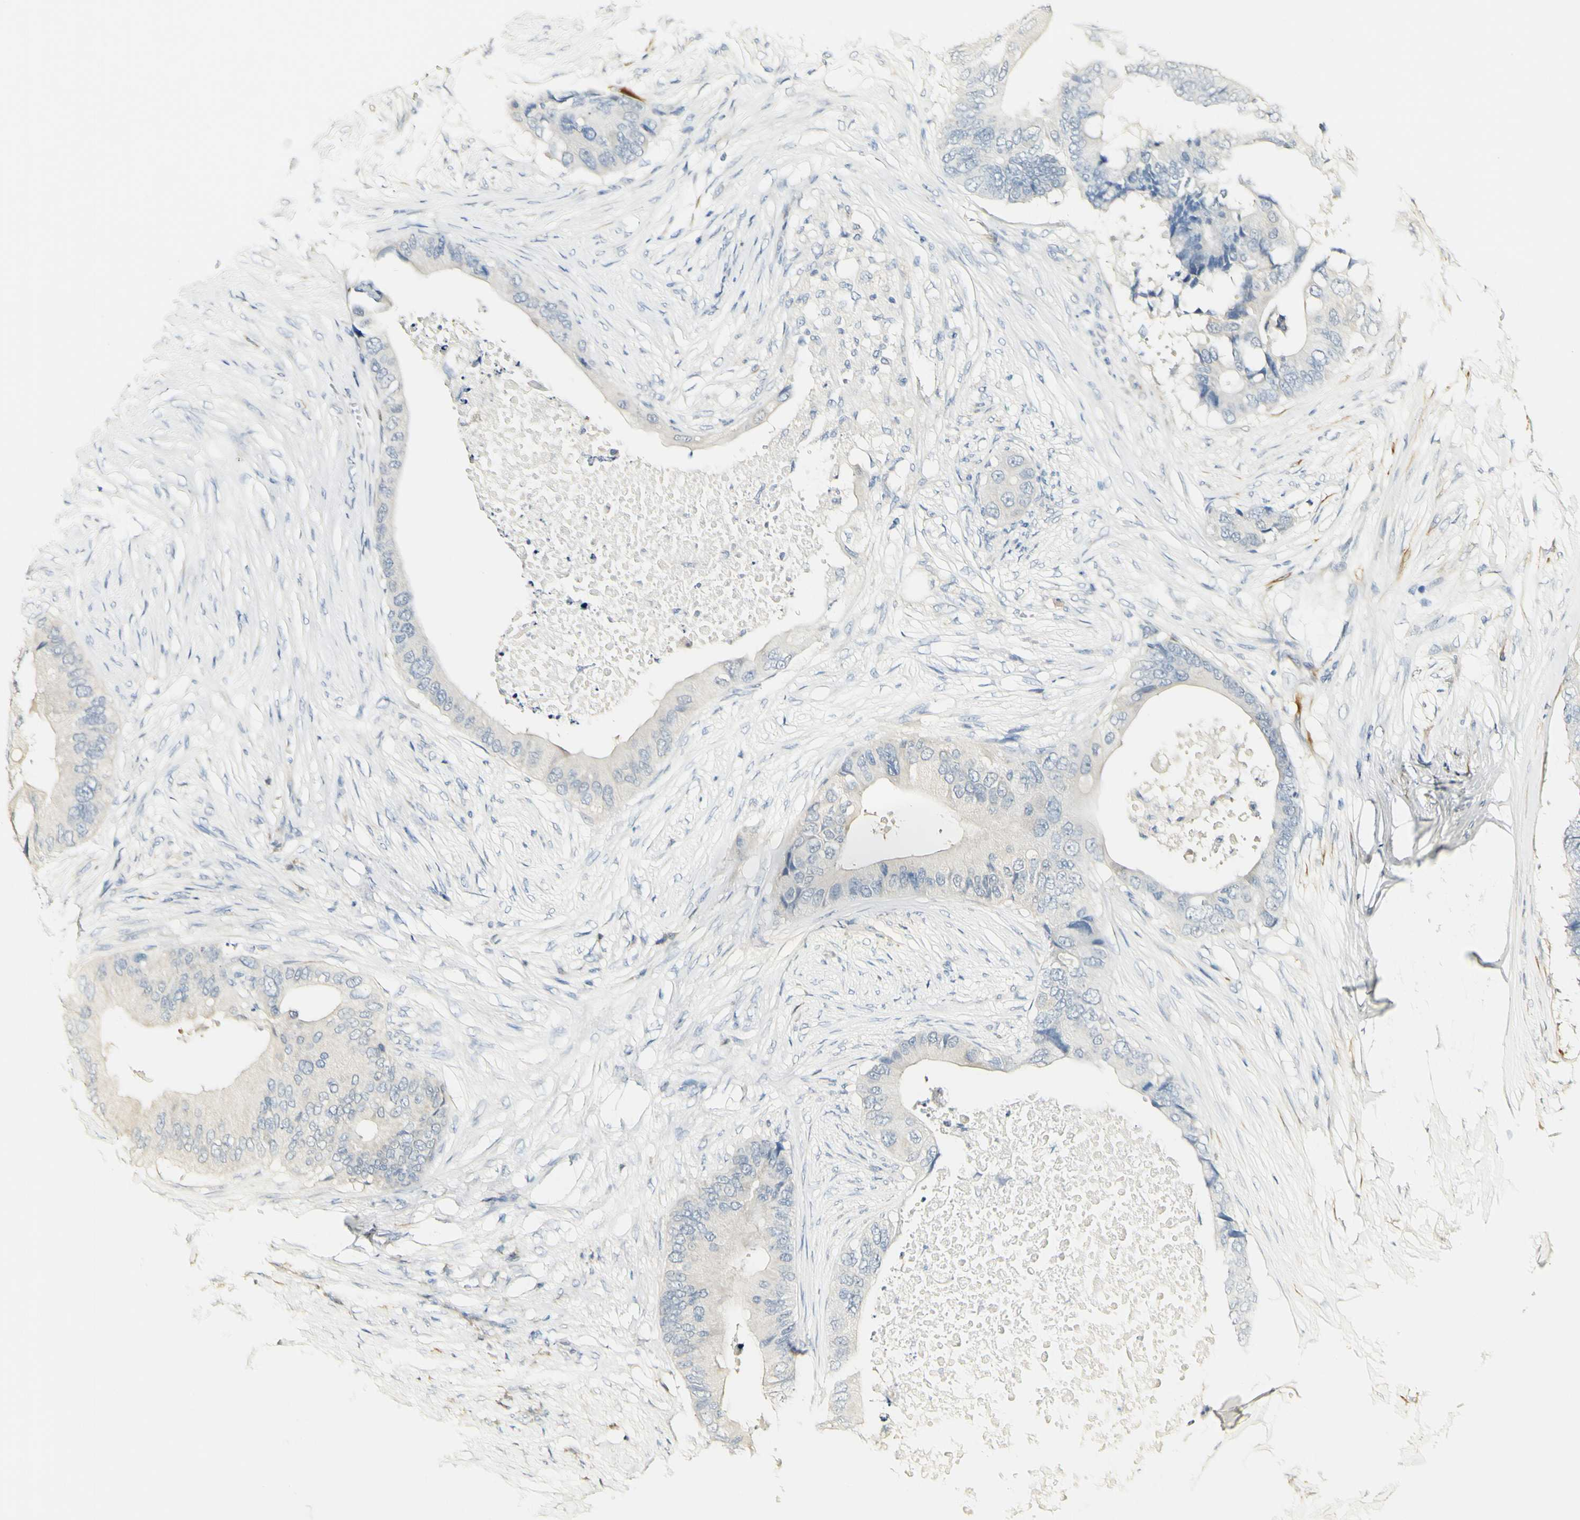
{"staining": {"intensity": "negative", "quantity": "none", "location": "none"}, "tissue": "colorectal cancer", "cell_type": "Tumor cells", "image_type": "cancer", "snomed": [{"axis": "morphology", "description": "Adenocarcinoma, NOS"}, {"axis": "topography", "description": "Colon"}], "caption": "Photomicrograph shows no protein expression in tumor cells of colorectal adenocarcinoma tissue.", "gene": "FMO3", "patient": {"sex": "male", "age": 71}}